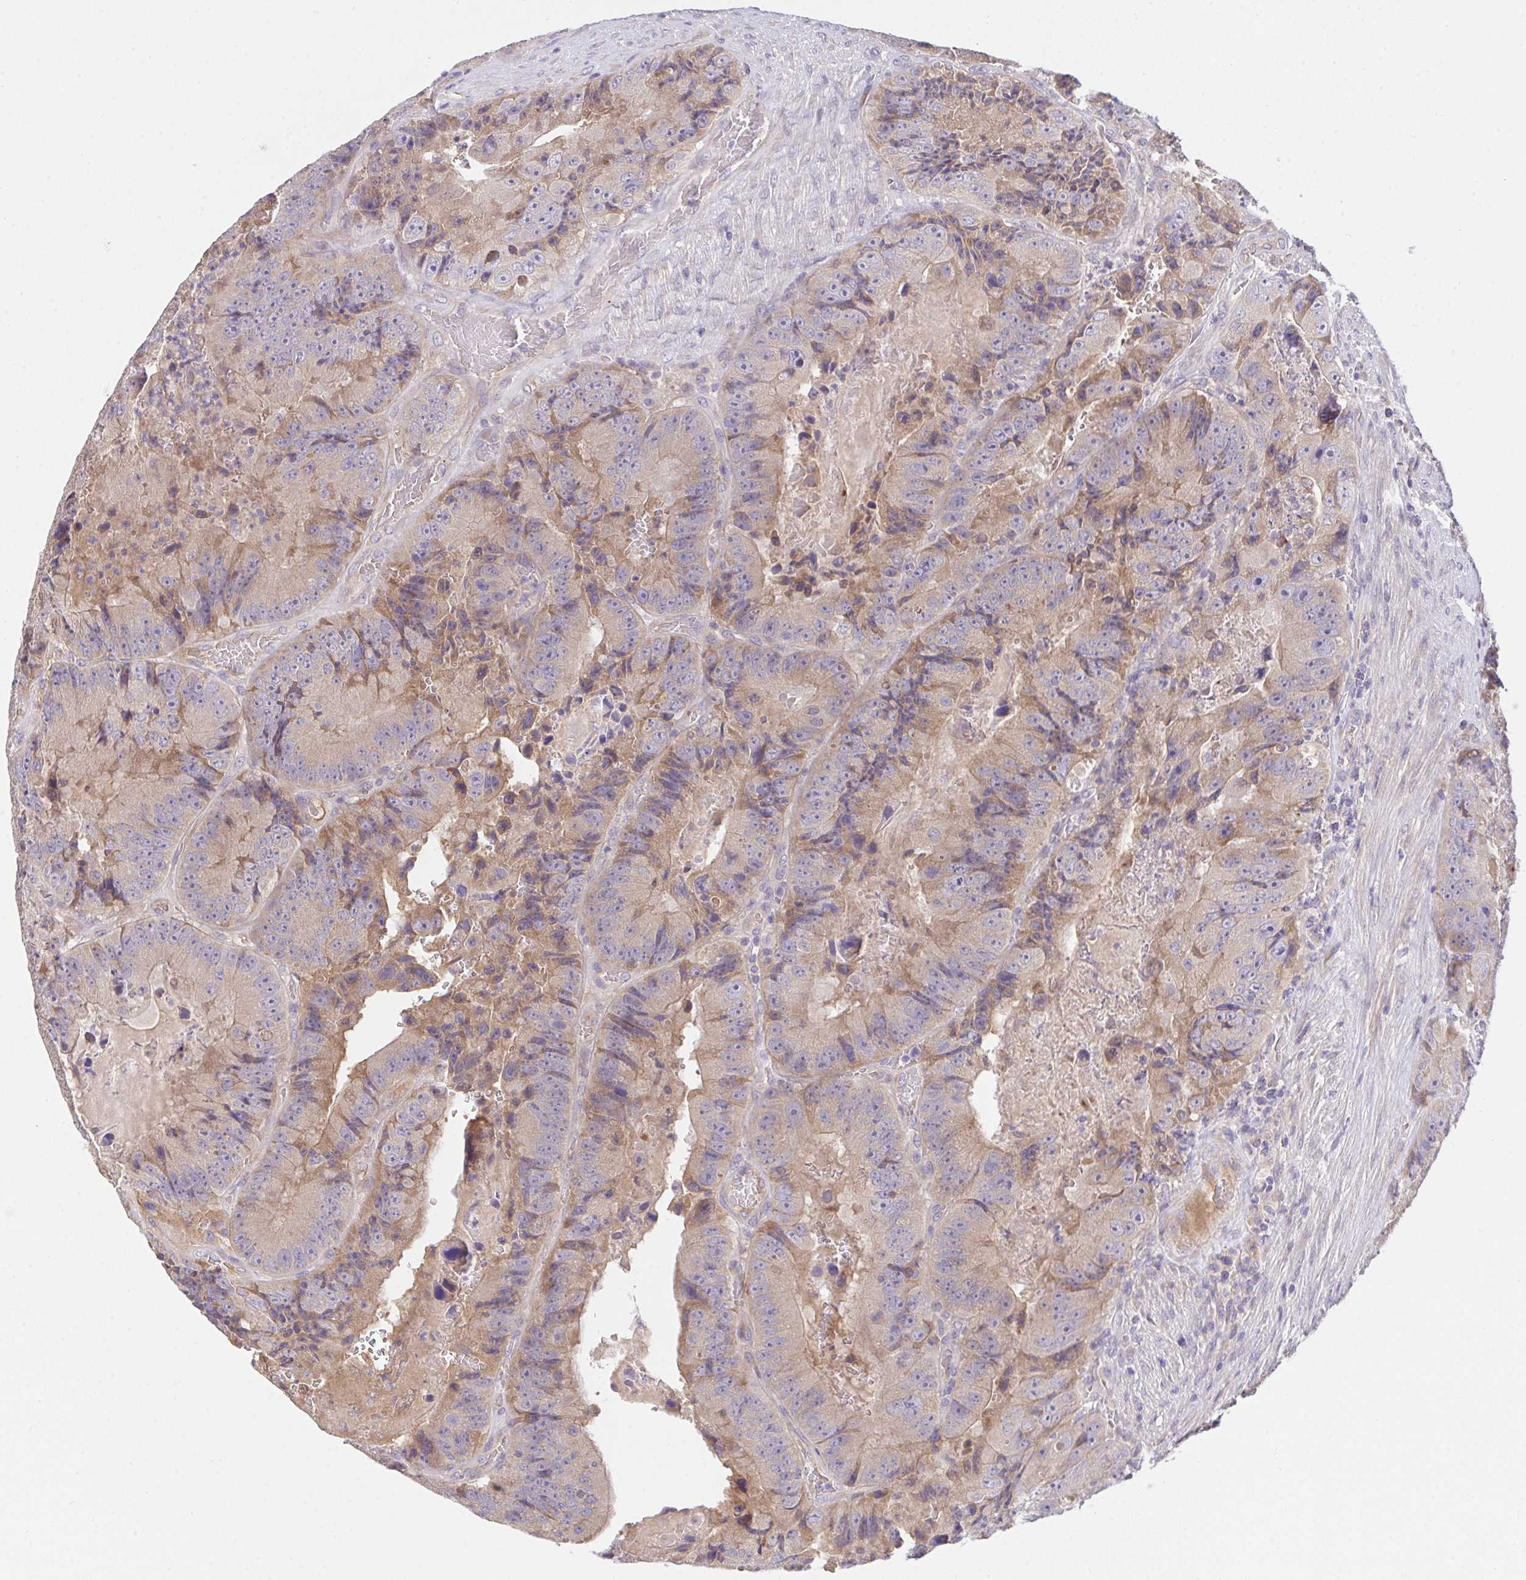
{"staining": {"intensity": "weak", "quantity": "25%-75%", "location": "cytoplasmic/membranous"}, "tissue": "colorectal cancer", "cell_type": "Tumor cells", "image_type": "cancer", "snomed": [{"axis": "morphology", "description": "Adenocarcinoma, NOS"}, {"axis": "topography", "description": "Colon"}], "caption": "Human adenocarcinoma (colorectal) stained with a protein marker demonstrates weak staining in tumor cells.", "gene": "ZNF581", "patient": {"sex": "female", "age": 86}}